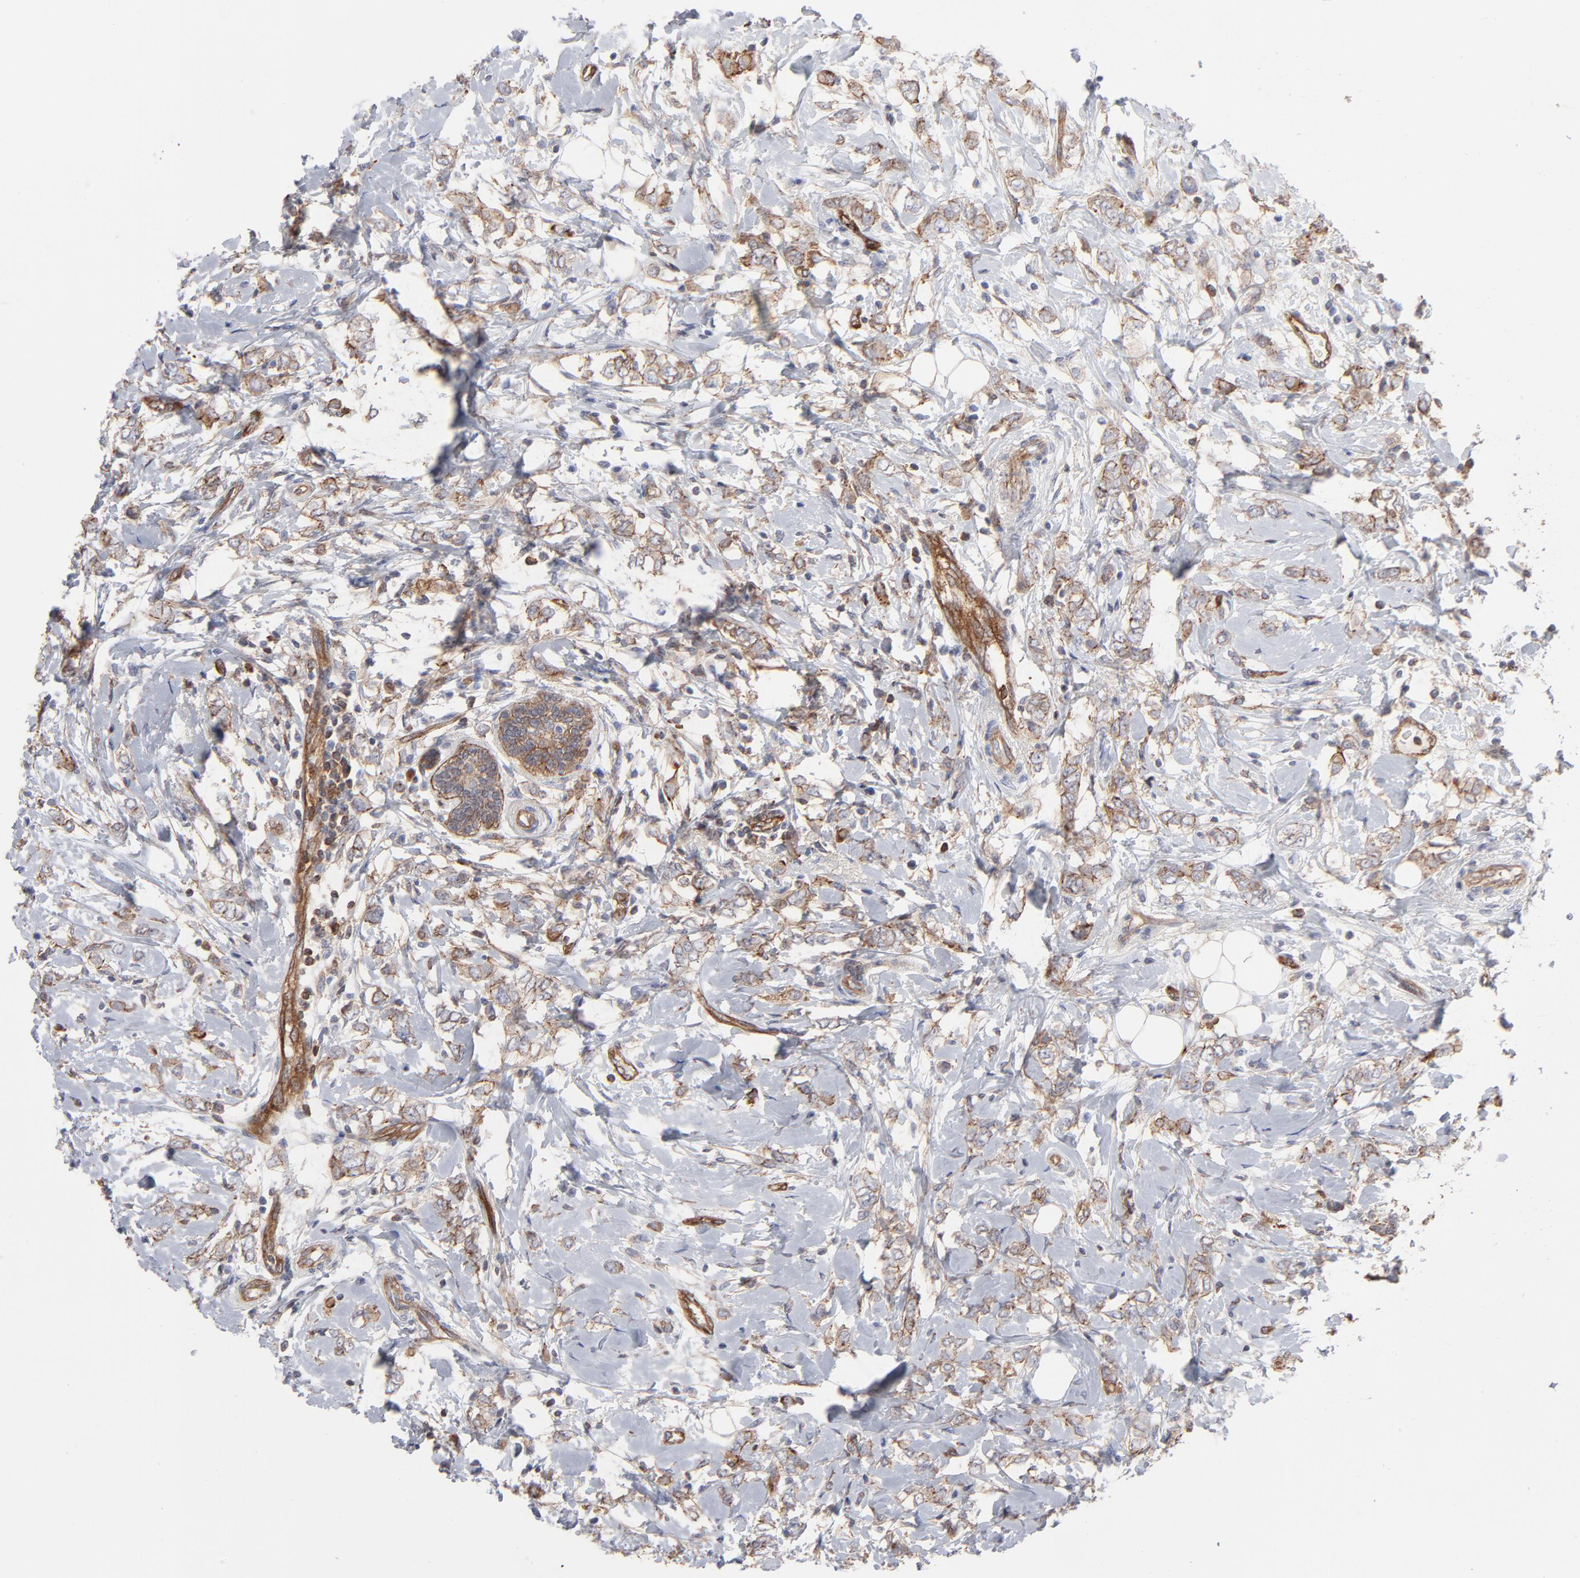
{"staining": {"intensity": "moderate", "quantity": "25%-75%", "location": "cytoplasmic/membranous"}, "tissue": "breast cancer", "cell_type": "Tumor cells", "image_type": "cancer", "snomed": [{"axis": "morphology", "description": "Normal tissue, NOS"}, {"axis": "morphology", "description": "Lobular carcinoma"}, {"axis": "topography", "description": "Breast"}], "caption": "Immunohistochemistry (IHC) of breast lobular carcinoma exhibits medium levels of moderate cytoplasmic/membranous staining in approximately 25%-75% of tumor cells.", "gene": "PXN", "patient": {"sex": "female", "age": 47}}